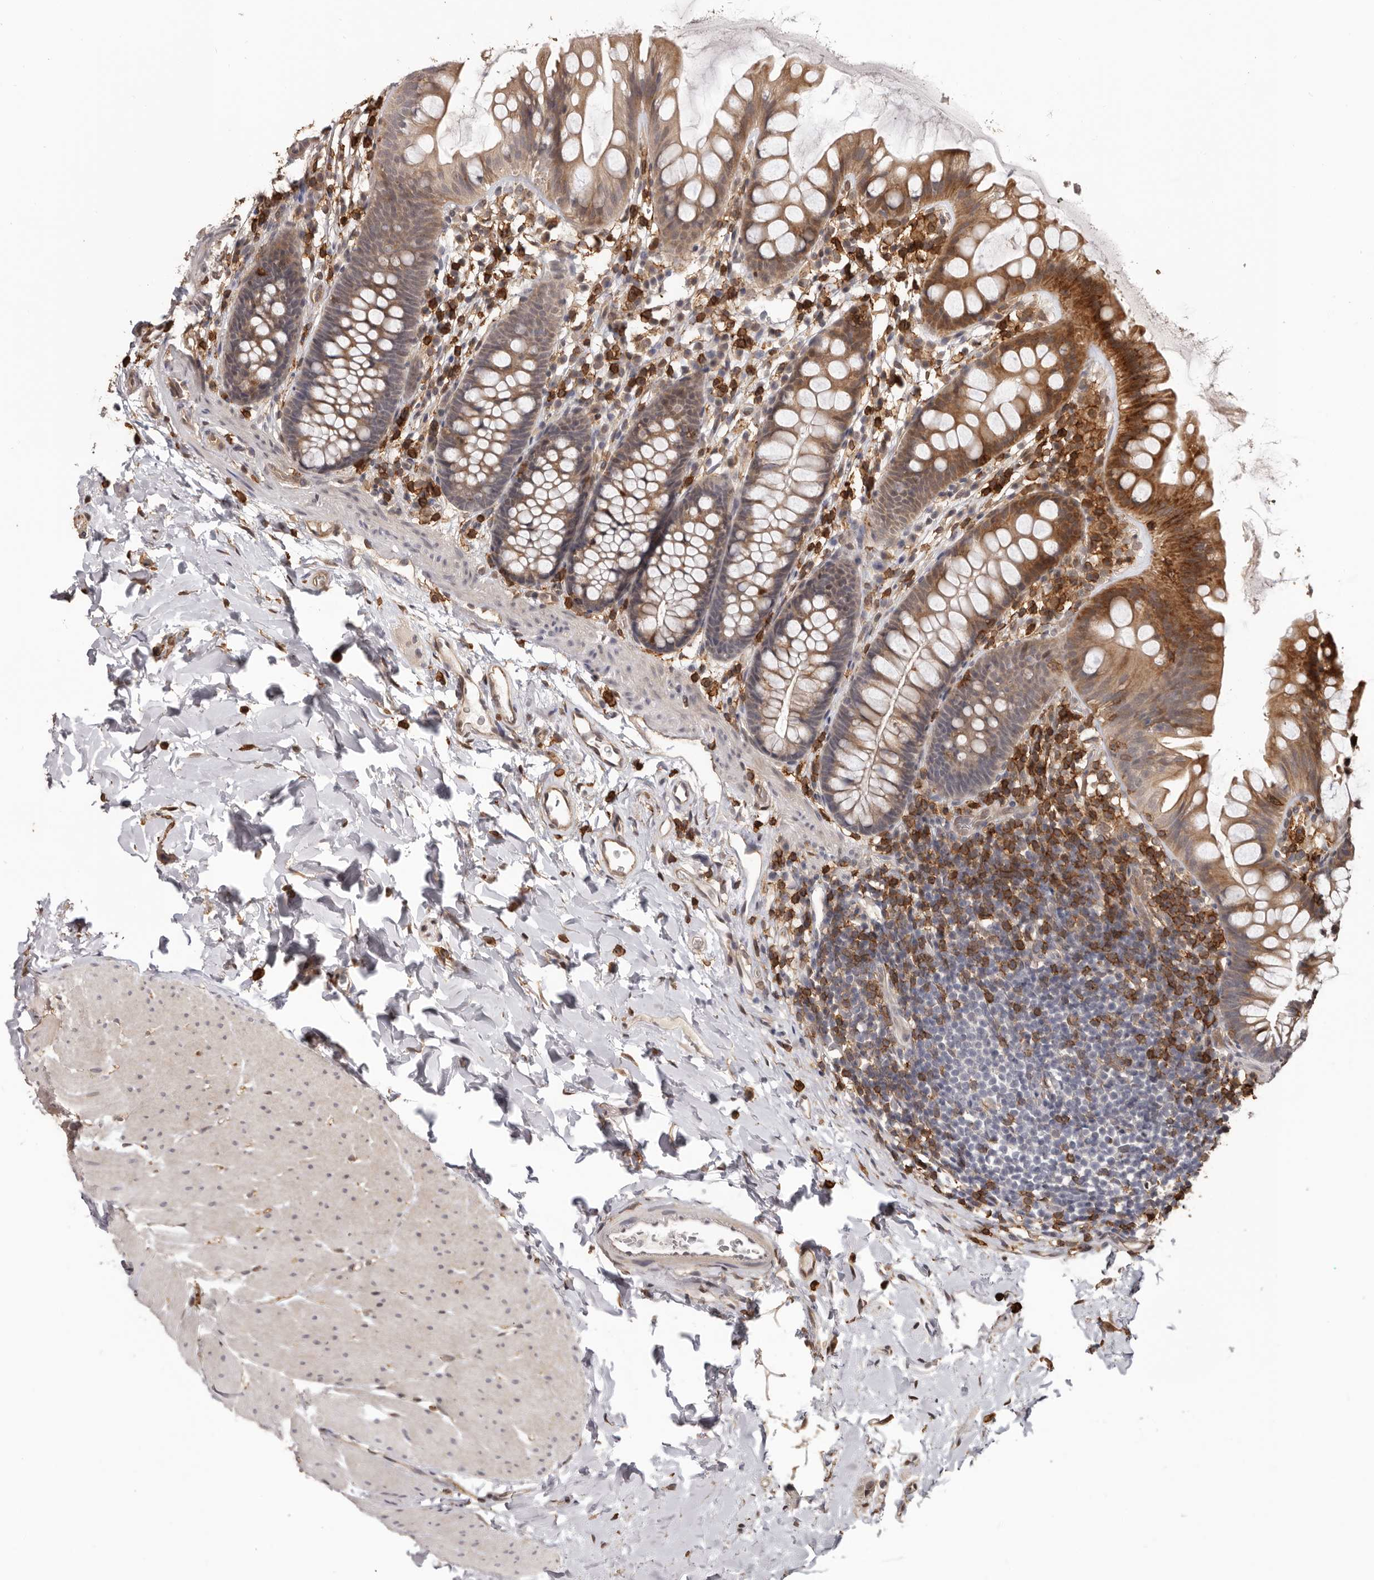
{"staining": {"intensity": "moderate", "quantity": ">75%", "location": "cytoplasmic/membranous"}, "tissue": "colon", "cell_type": "Endothelial cells", "image_type": "normal", "snomed": [{"axis": "morphology", "description": "Normal tissue, NOS"}, {"axis": "topography", "description": "Colon"}], "caption": "Immunohistochemistry micrograph of unremarkable colon stained for a protein (brown), which displays medium levels of moderate cytoplasmic/membranous positivity in about >75% of endothelial cells.", "gene": "PRR12", "patient": {"sex": "female", "age": 62}}